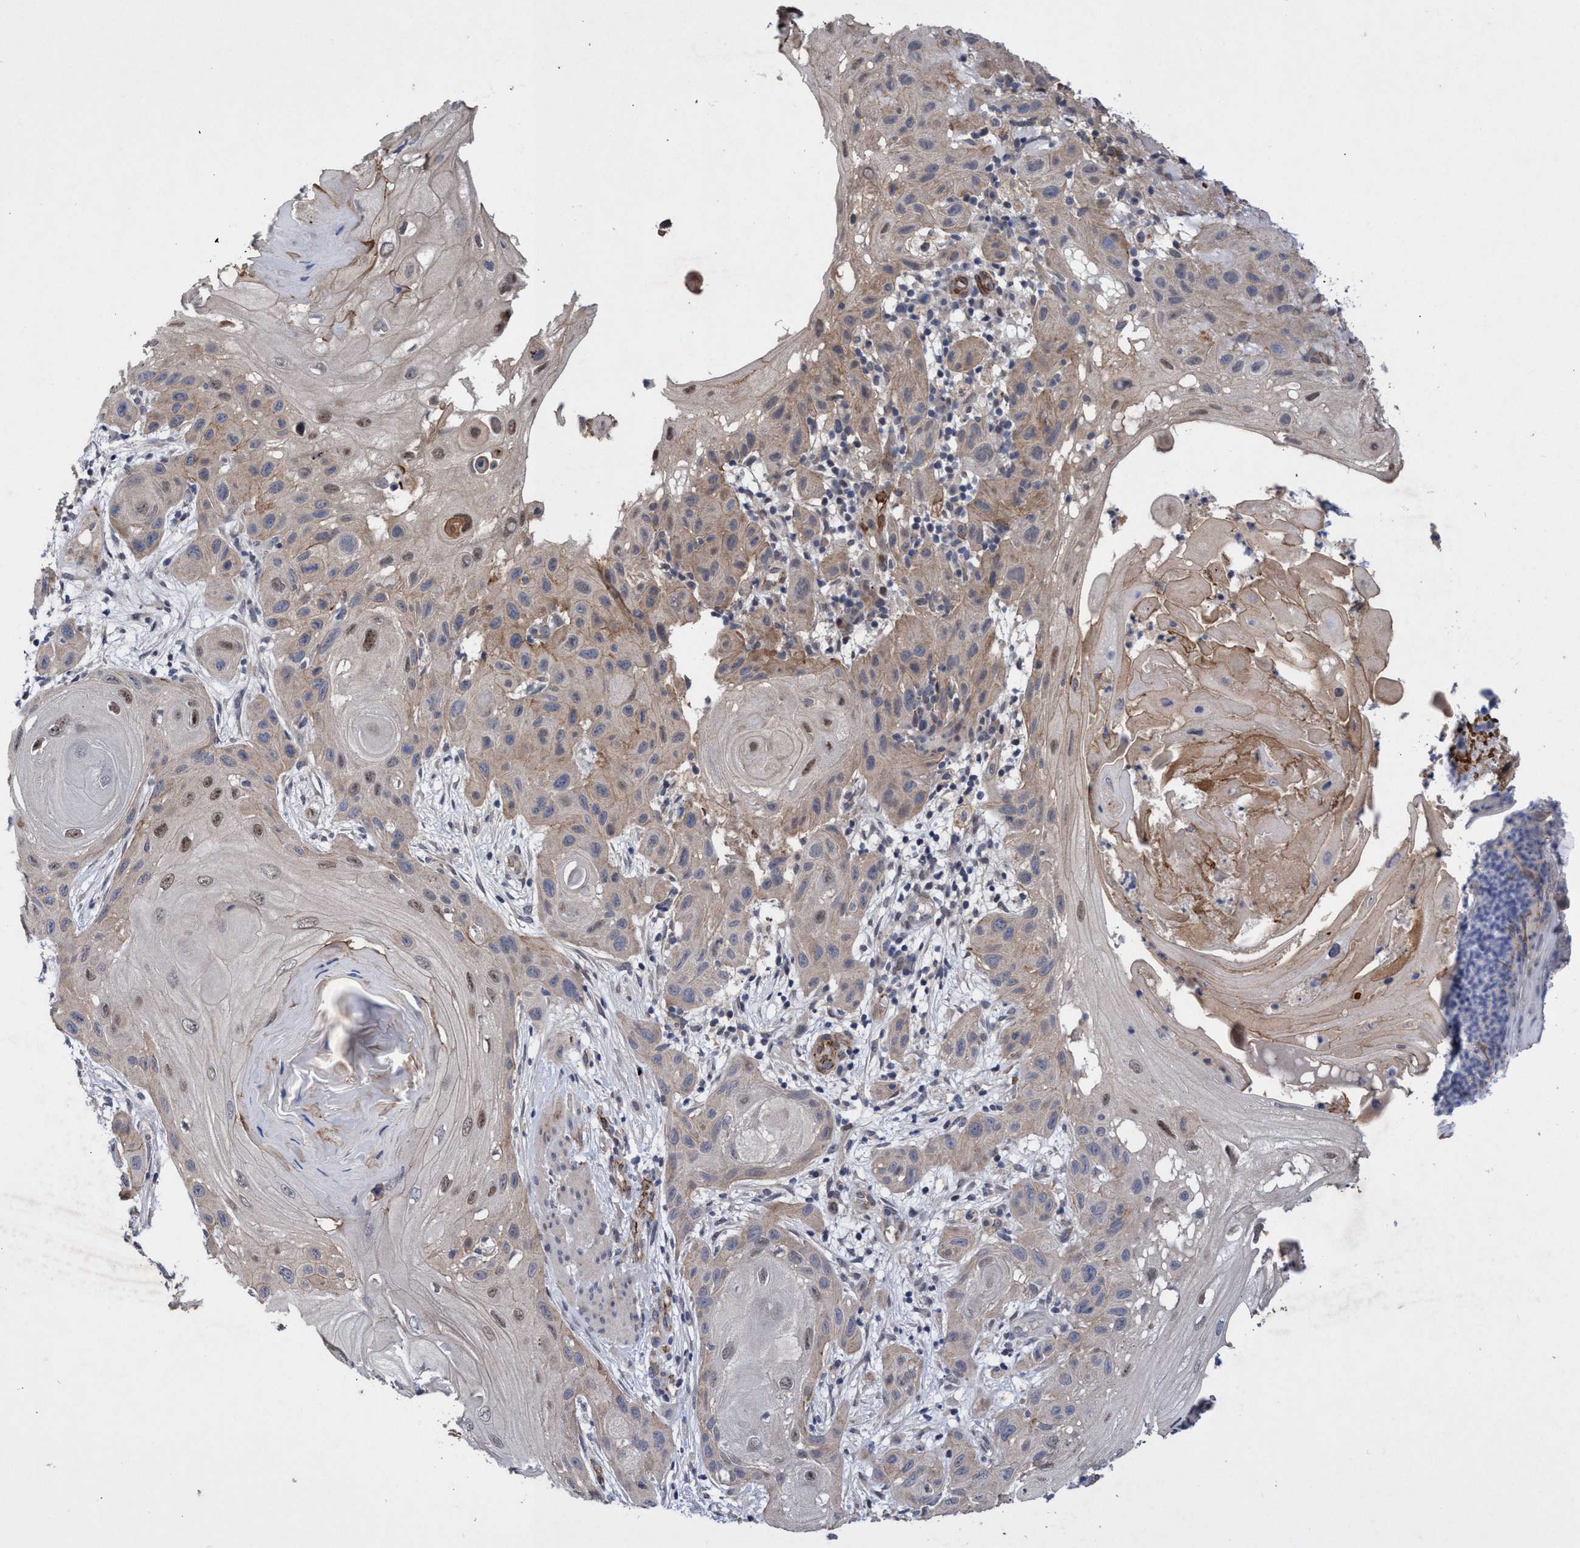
{"staining": {"intensity": "moderate", "quantity": "<25%", "location": "cytoplasmic/membranous,nuclear"}, "tissue": "skin cancer", "cell_type": "Tumor cells", "image_type": "cancer", "snomed": [{"axis": "morphology", "description": "Squamous cell carcinoma, NOS"}, {"axis": "topography", "description": "Skin"}], "caption": "A micrograph of human skin cancer (squamous cell carcinoma) stained for a protein reveals moderate cytoplasmic/membranous and nuclear brown staining in tumor cells.", "gene": "ZNF750", "patient": {"sex": "female", "age": 96}}